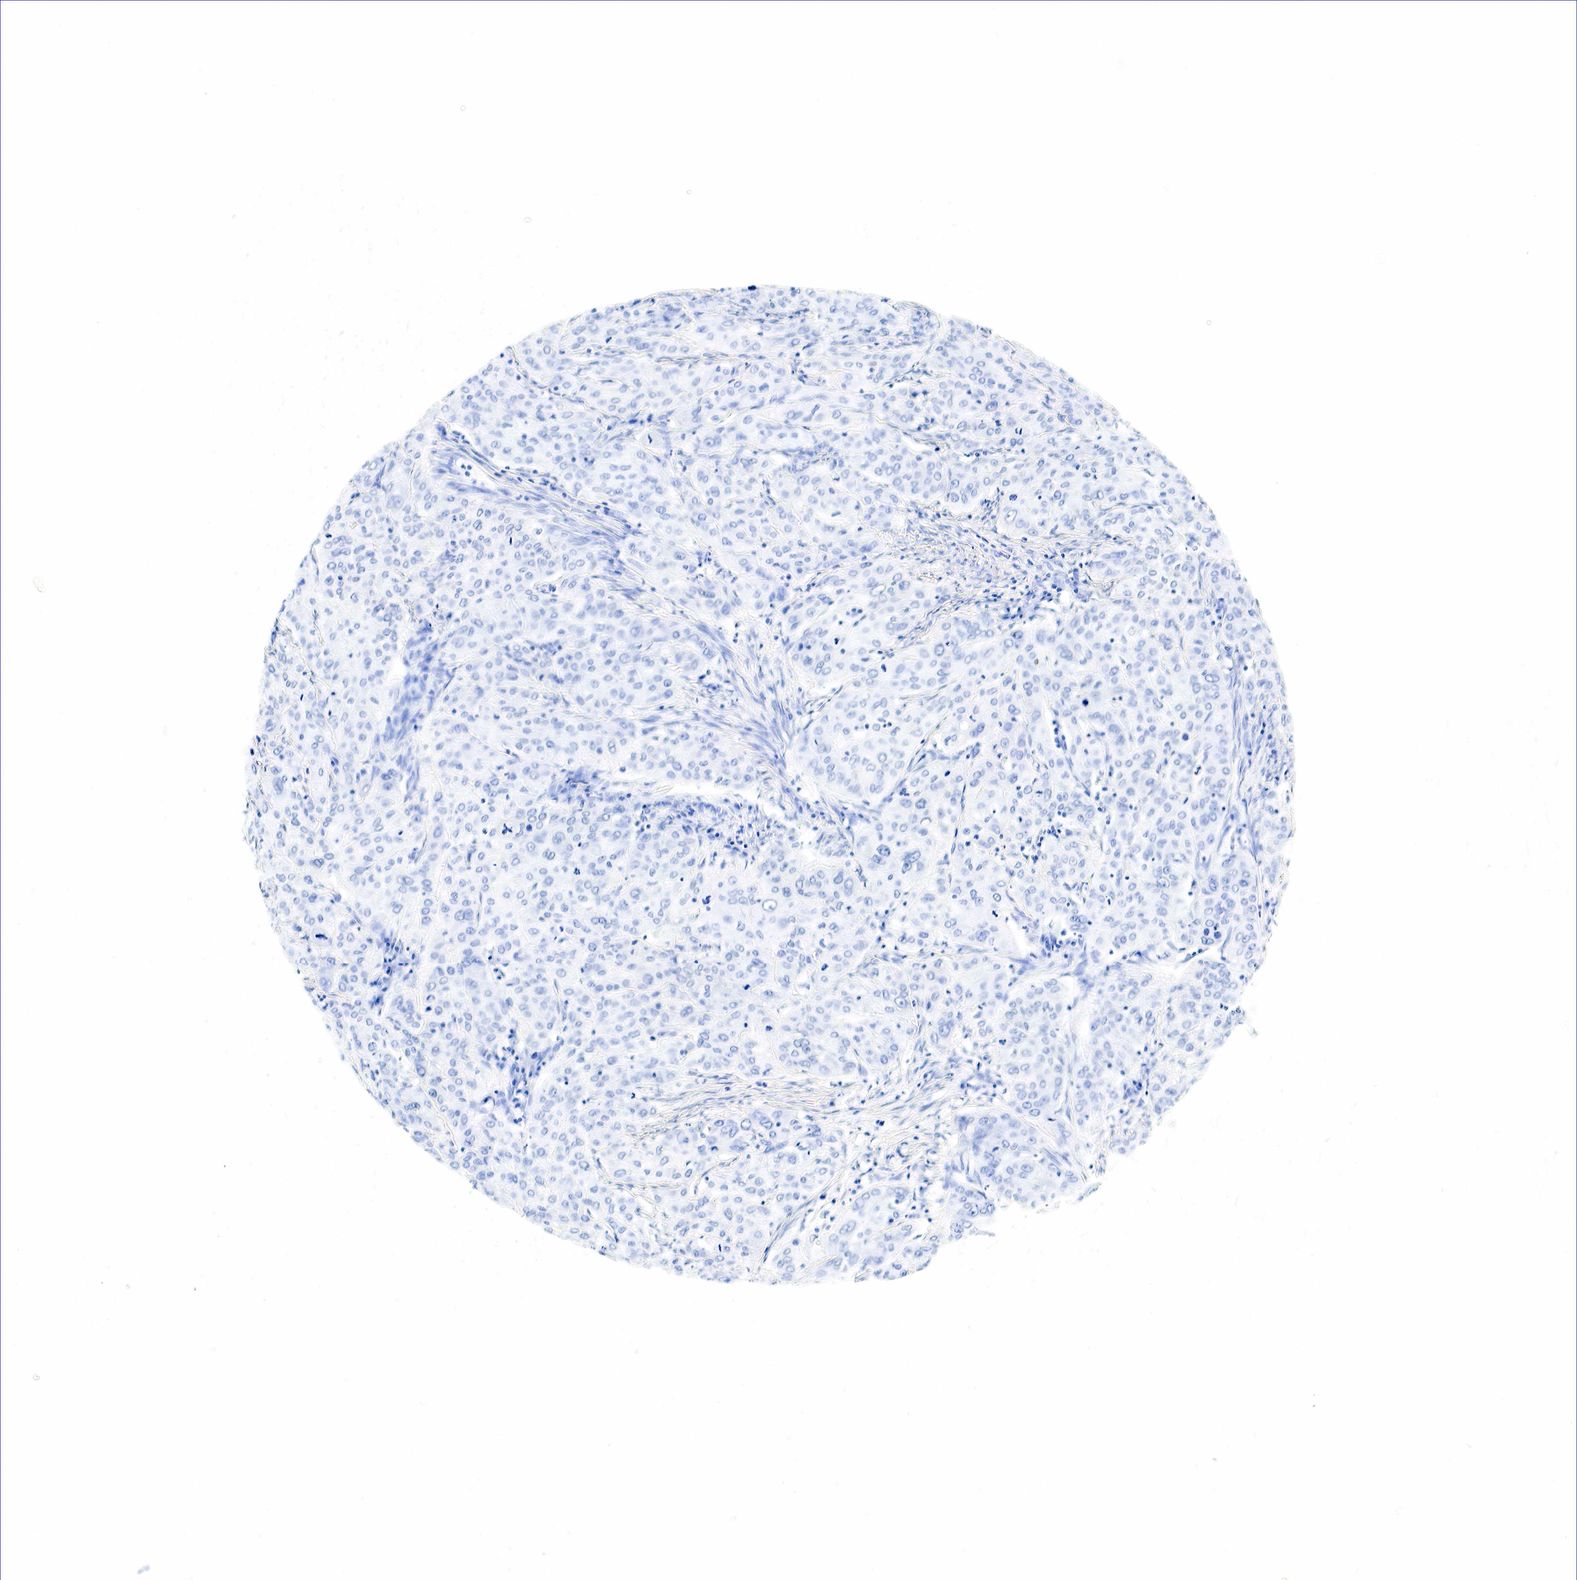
{"staining": {"intensity": "negative", "quantity": "none", "location": "none"}, "tissue": "cervical cancer", "cell_type": "Tumor cells", "image_type": "cancer", "snomed": [{"axis": "morphology", "description": "Squamous cell carcinoma, NOS"}, {"axis": "topography", "description": "Cervix"}], "caption": "Cervical cancer (squamous cell carcinoma) was stained to show a protein in brown. There is no significant positivity in tumor cells. (DAB (3,3'-diaminobenzidine) IHC, high magnification).", "gene": "GAST", "patient": {"sex": "female", "age": 38}}